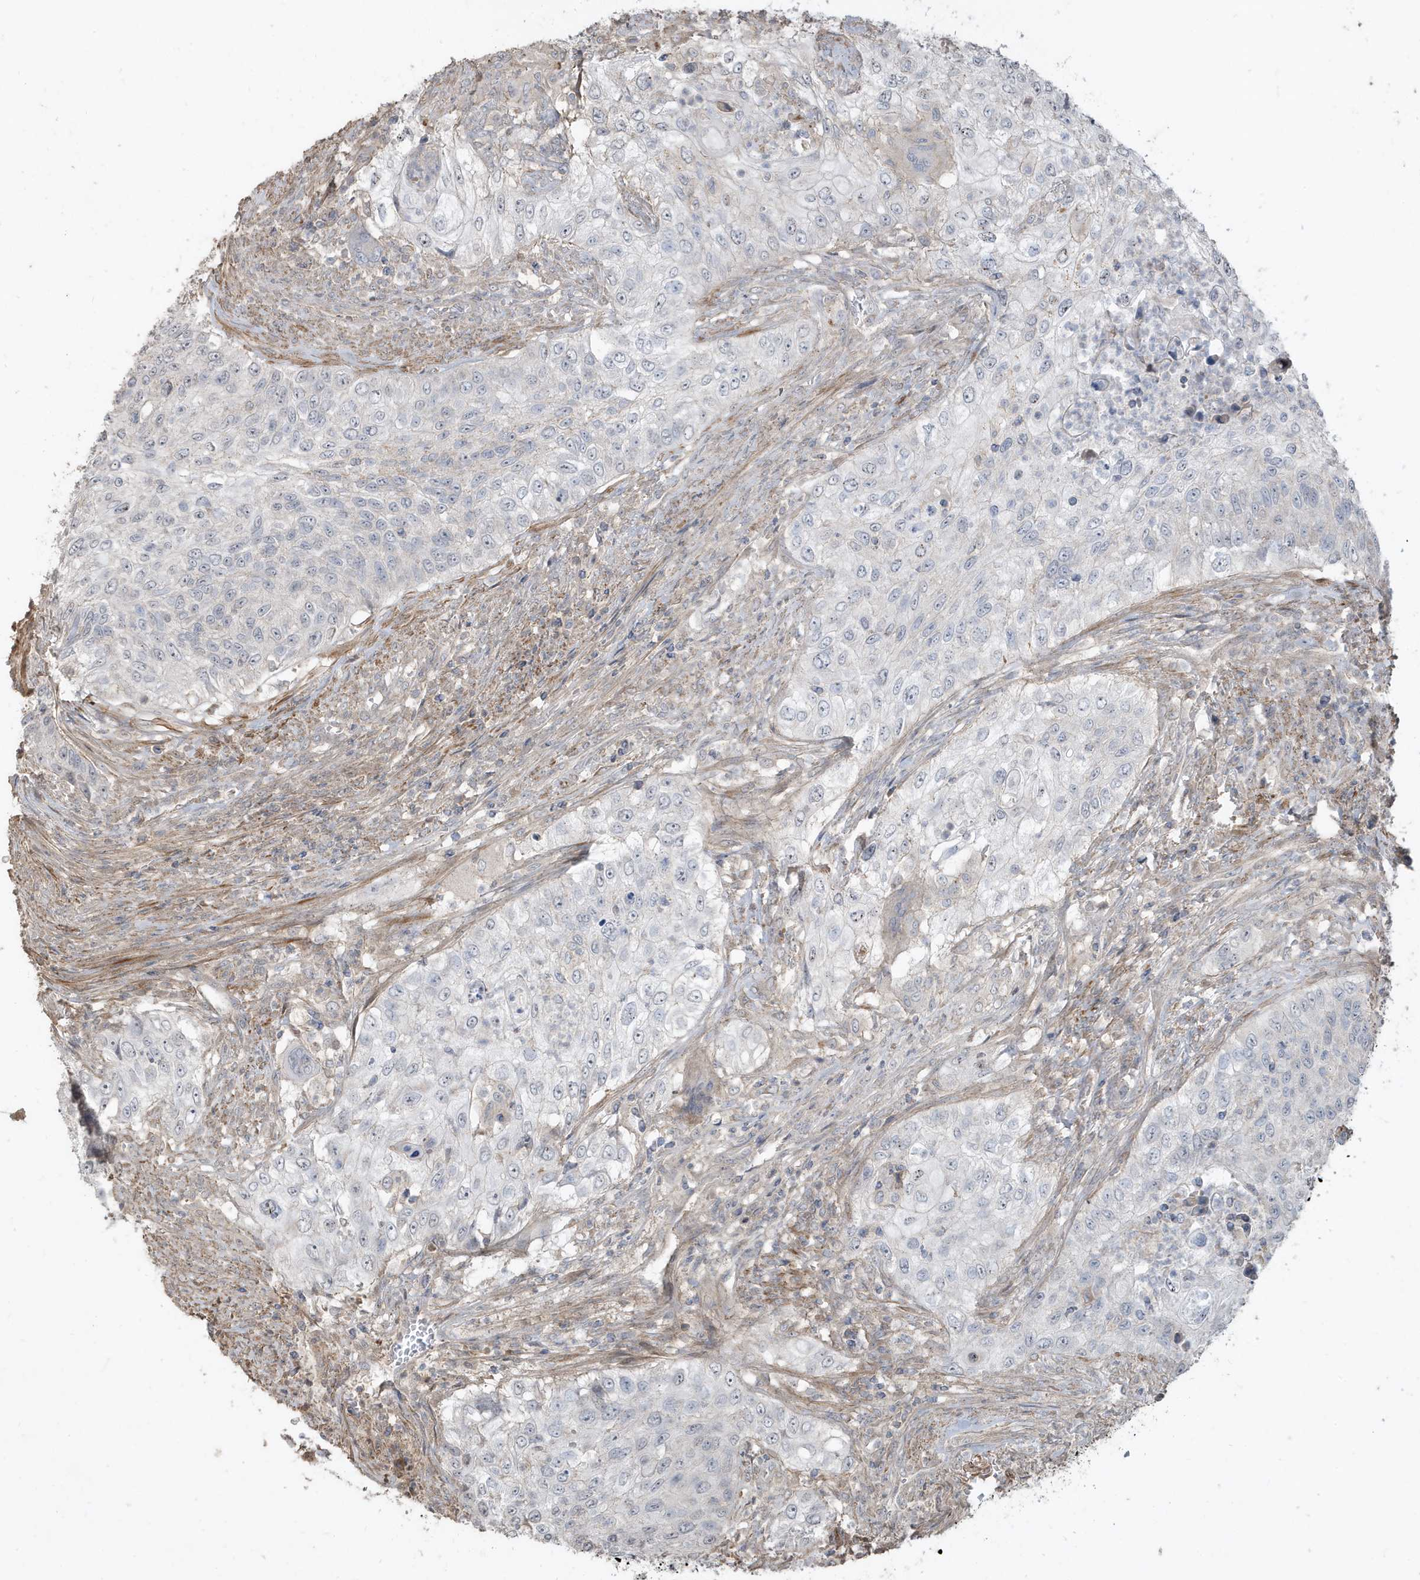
{"staining": {"intensity": "negative", "quantity": "none", "location": "none"}, "tissue": "urothelial cancer", "cell_type": "Tumor cells", "image_type": "cancer", "snomed": [{"axis": "morphology", "description": "Urothelial carcinoma, High grade"}, {"axis": "topography", "description": "Urinary bladder"}], "caption": "Immunohistochemistry (IHC) image of high-grade urothelial carcinoma stained for a protein (brown), which demonstrates no expression in tumor cells. (DAB IHC visualized using brightfield microscopy, high magnification).", "gene": "PRRT3", "patient": {"sex": "female", "age": 60}}